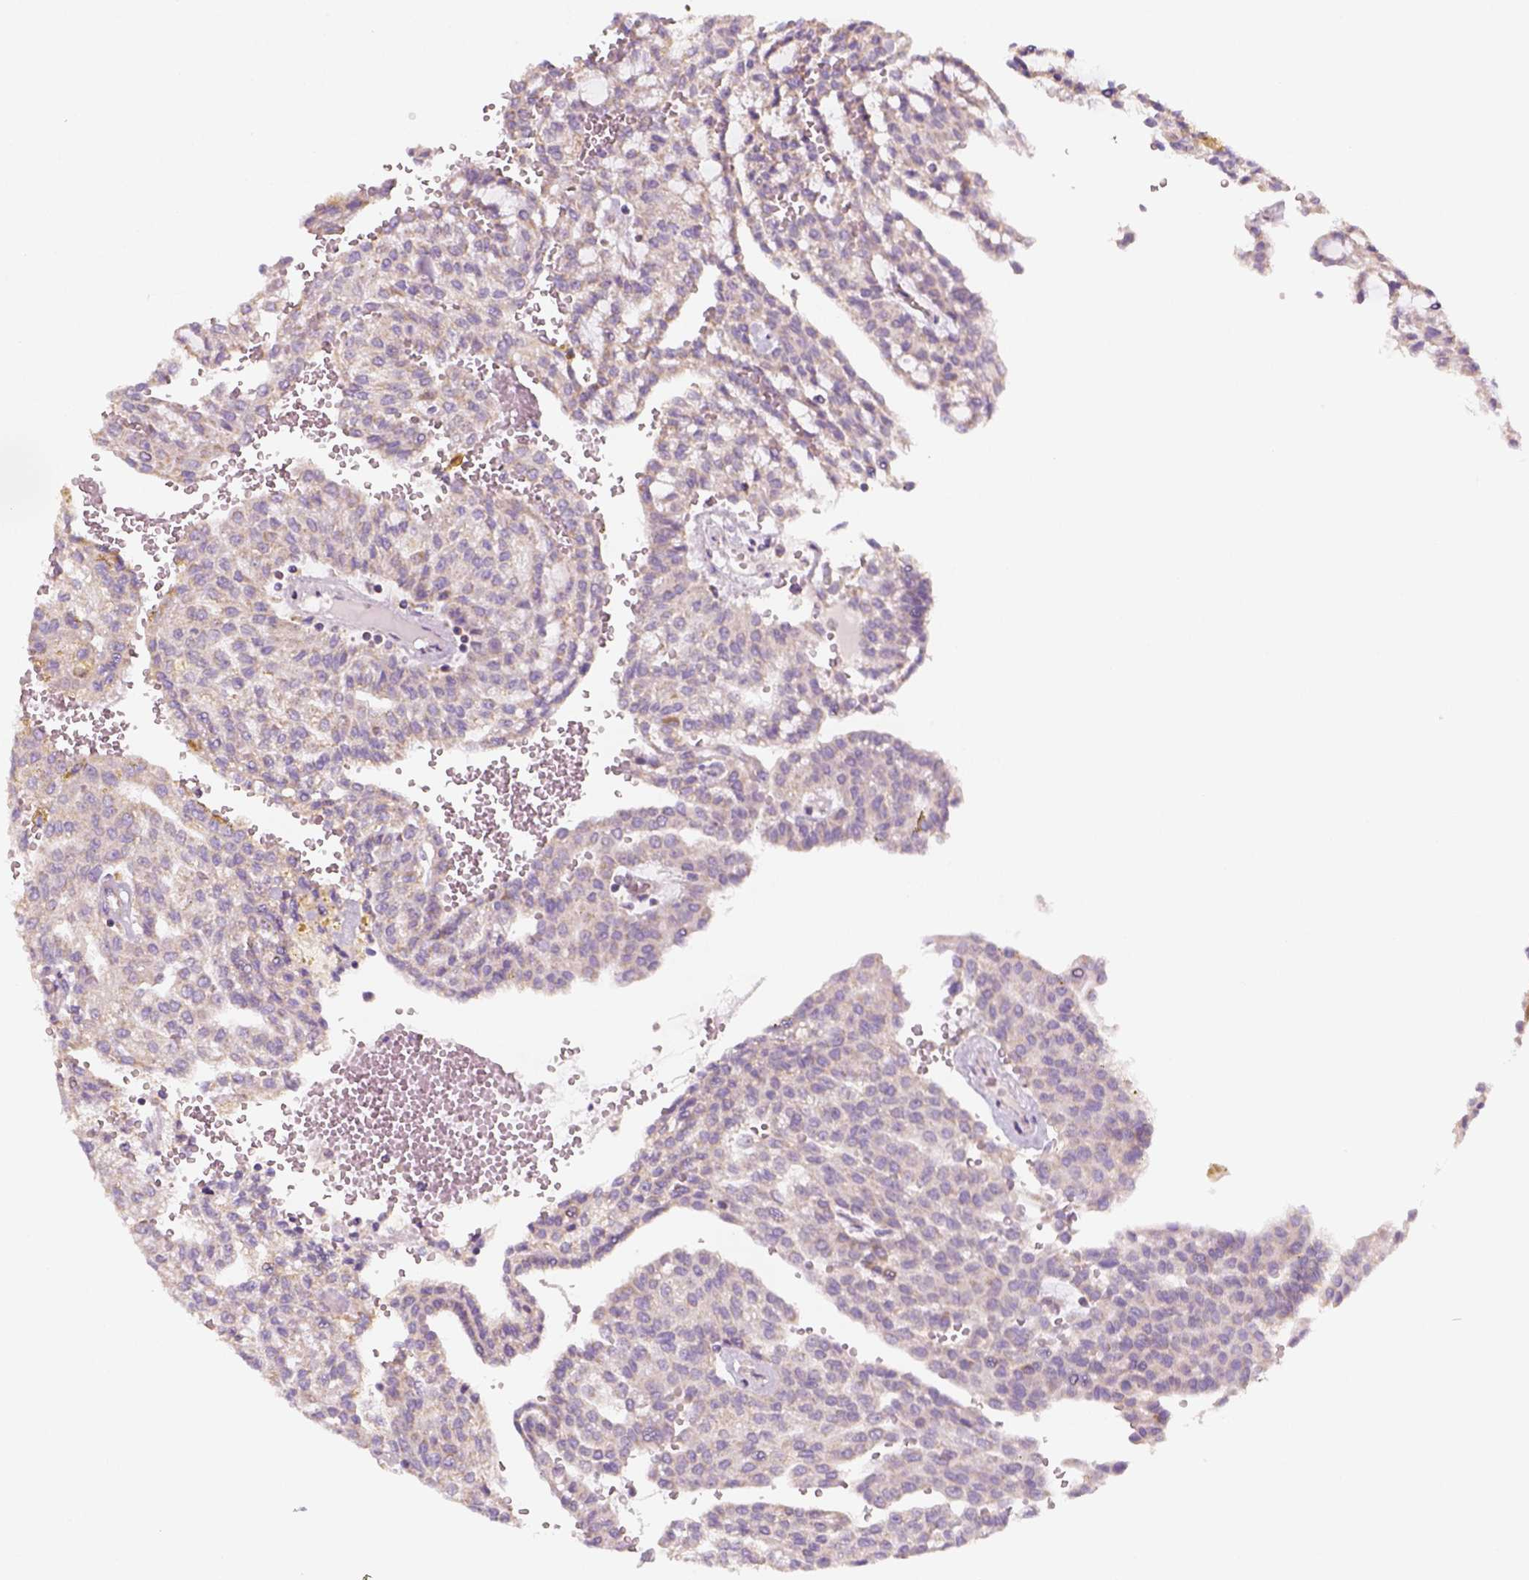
{"staining": {"intensity": "weak", "quantity": "25%-75%", "location": "cytoplasmic/membranous"}, "tissue": "renal cancer", "cell_type": "Tumor cells", "image_type": "cancer", "snomed": [{"axis": "morphology", "description": "Adenocarcinoma, NOS"}, {"axis": "topography", "description": "Kidney"}], "caption": "Immunohistochemistry (IHC) staining of renal adenocarcinoma, which shows low levels of weak cytoplasmic/membranous expression in about 25%-75% of tumor cells indicating weak cytoplasmic/membranous protein positivity. The staining was performed using DAB (brown) for protein detection and nuclei were counterstained in hematoxylin (blue).", "gene": "AWAT2", "patient": {"sex": "male", "age": 63}}